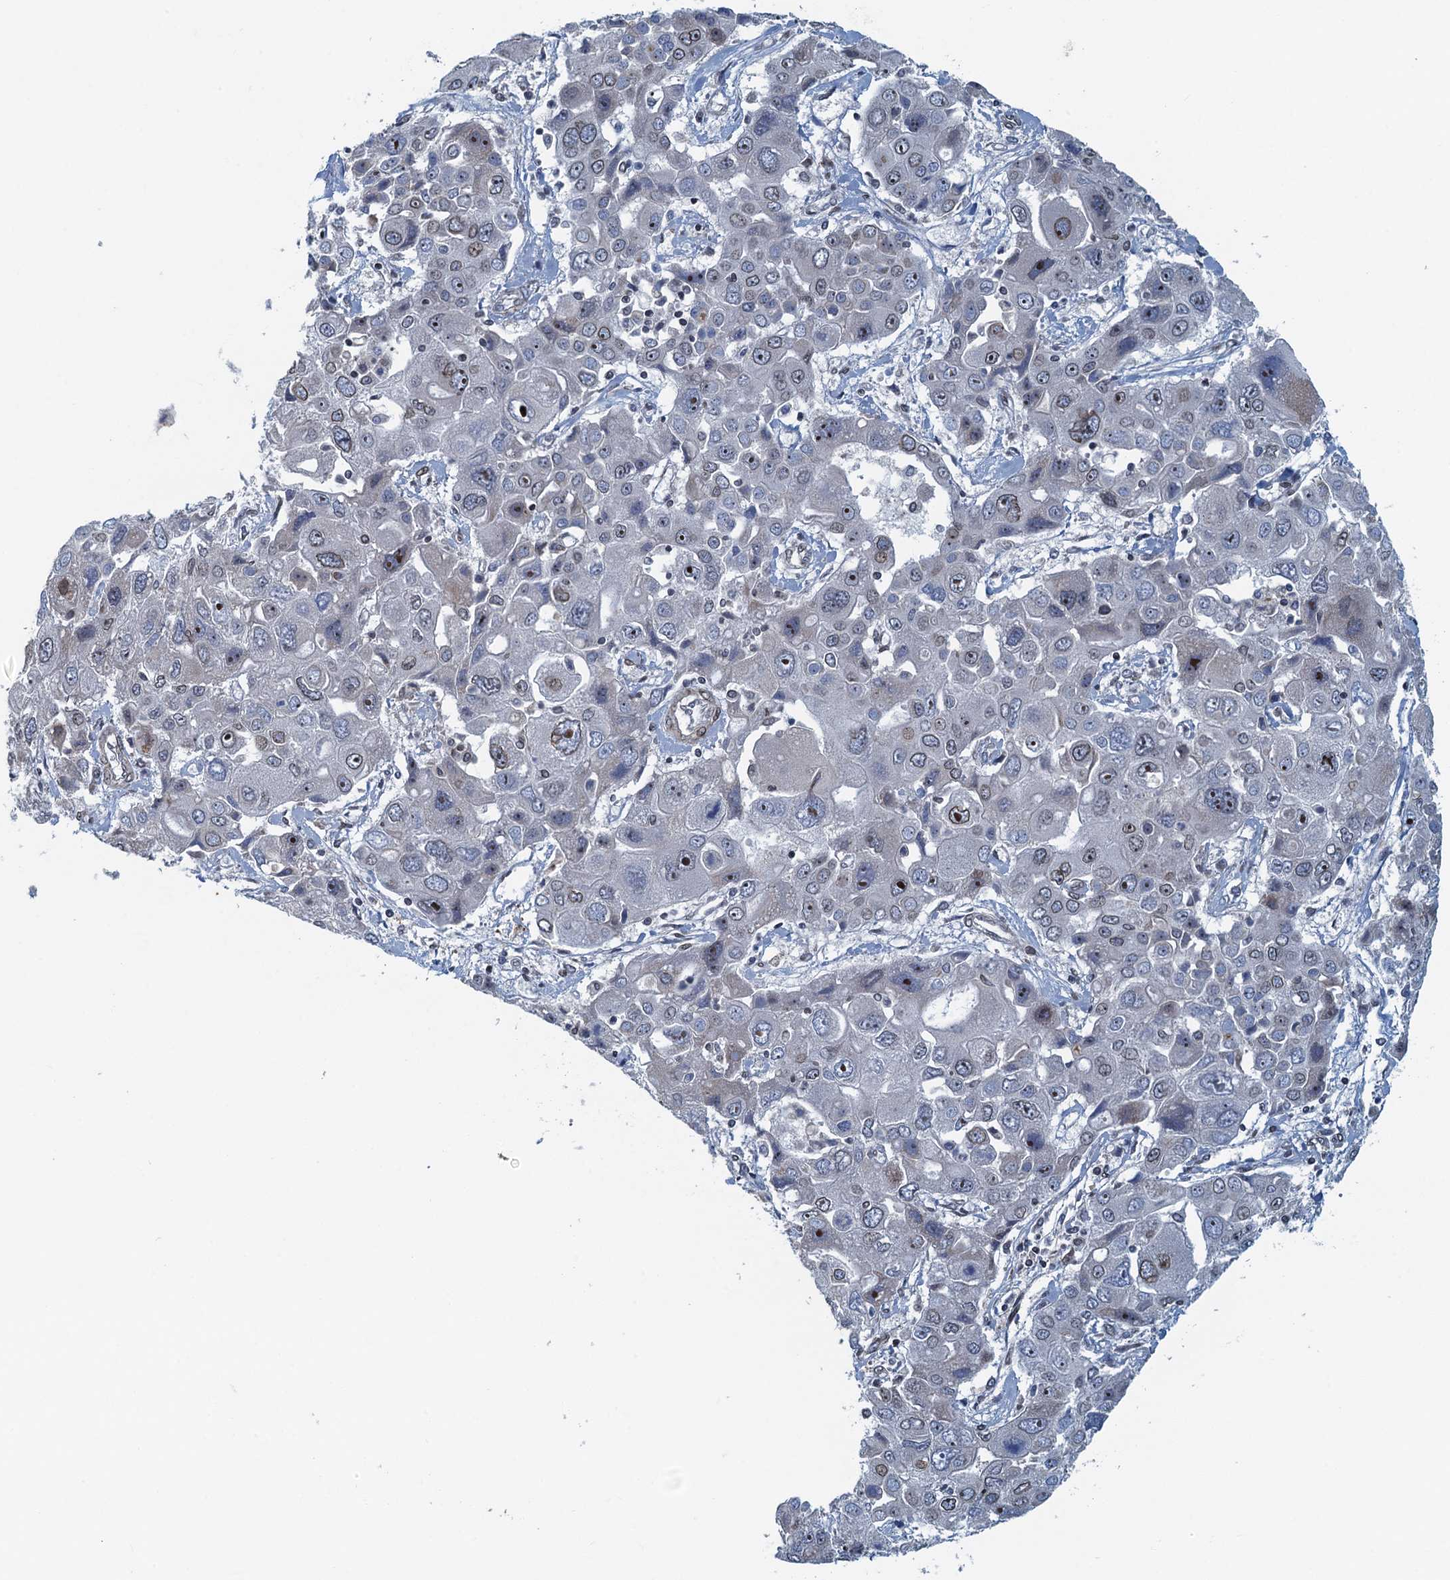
{"staining": {"intensity": "weak", "quantity": "25%-75%", "location": "cytoplasmic/membranous,nuclear"}, "tissue": "liver cancer", "cell_type": "Tumor cells", "image_type": "cancer", "snomed": [{"axis": "morphology", "description": "Cholangiocarcinoma"}, {"axis": "topography", "description": "Liver"}], "caption": "Liver cancer (cholangiocarcinoma) tissue demonstrates weak cytoplasmic/membranous and nuclear expression in approximately 25%-75% of tumor cells (Brightfield microscopy of DAB IHC at high magnification).", "gene": "CCDC34", "patient": {"sex": "male", "age": 67}}